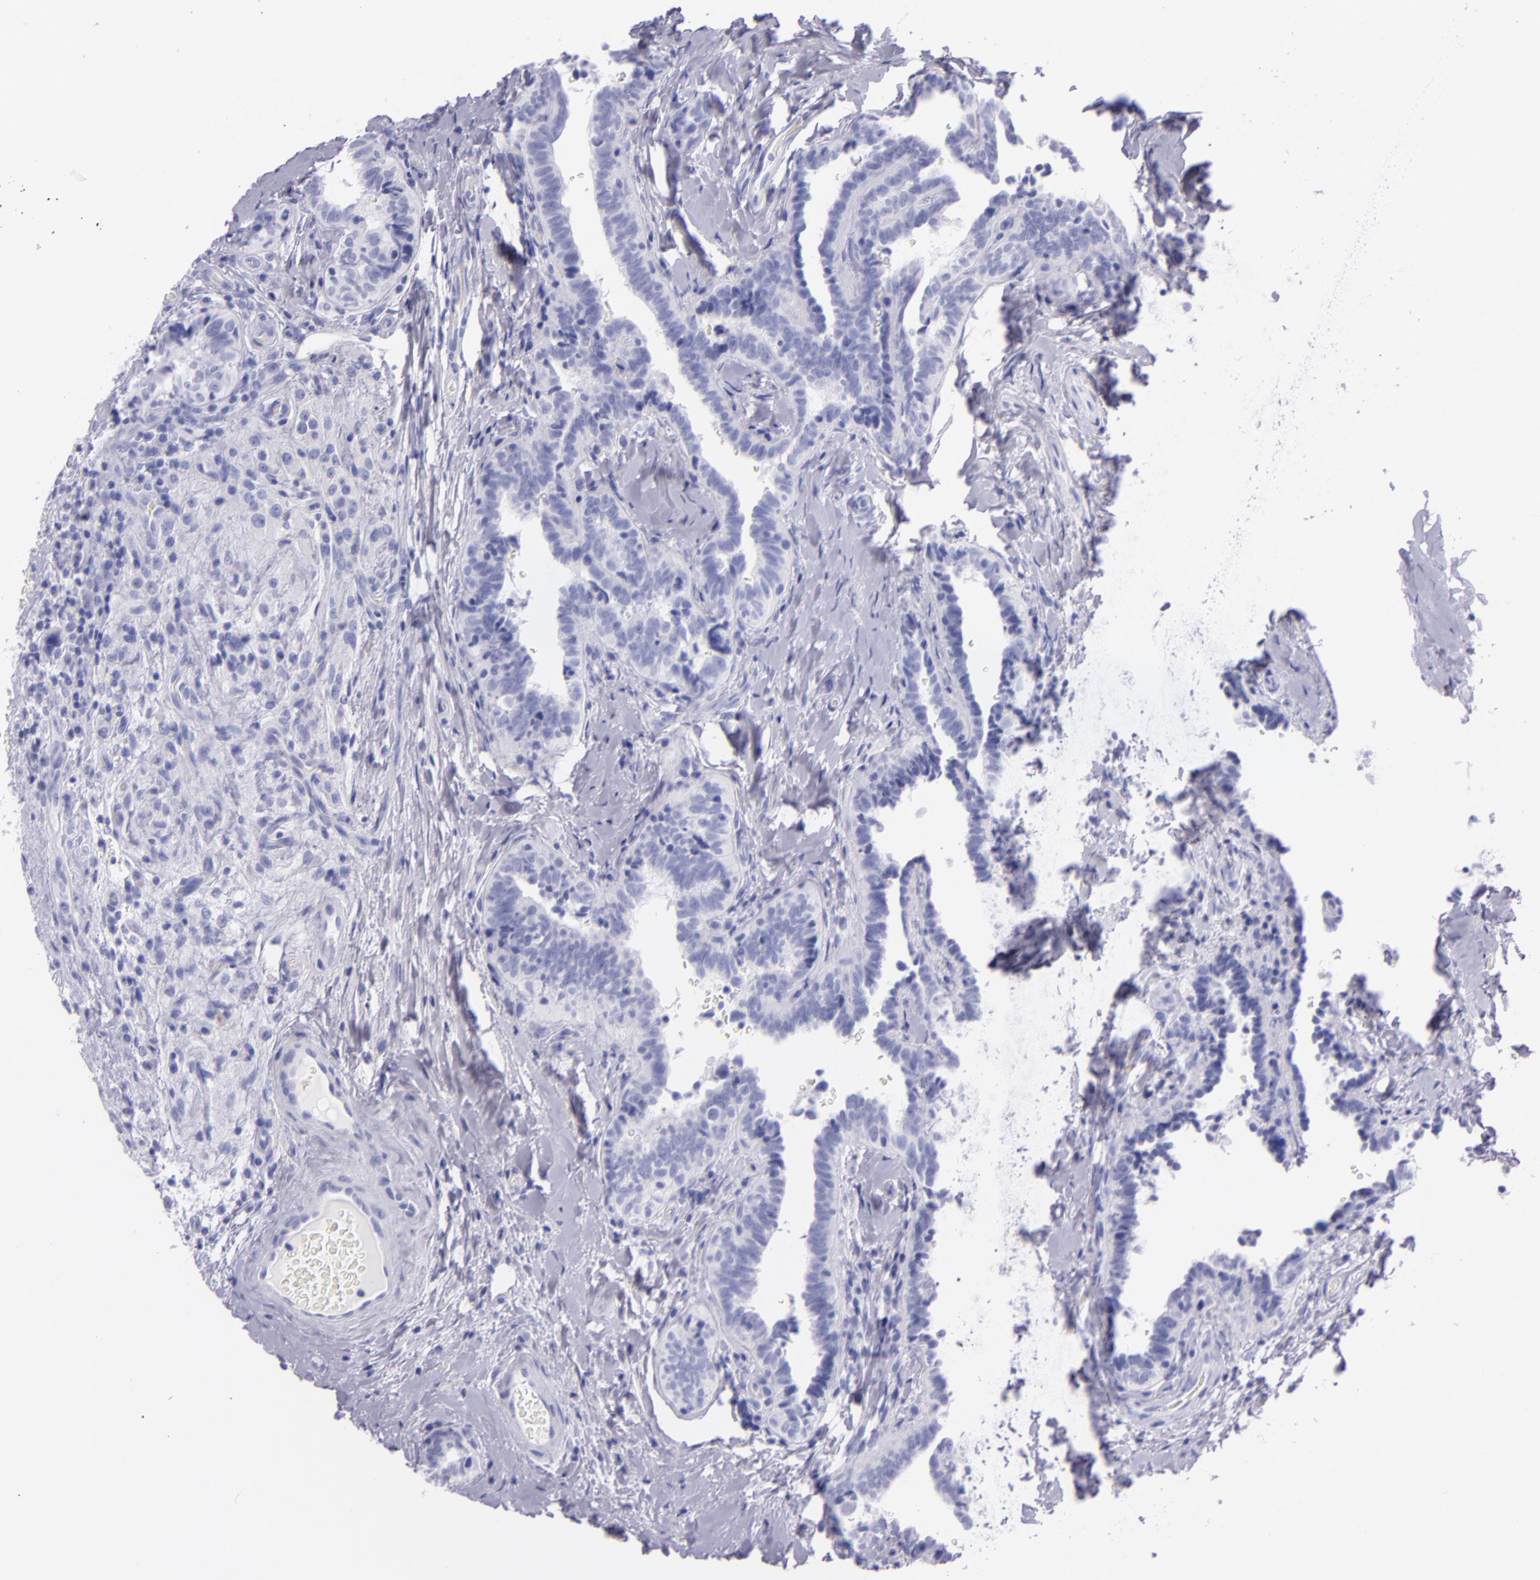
{"staining": {"intensity": "negative", "quantity": "none", "location": "none"}, "tissue": "testis cancer", "cell_type": "Tumor cells", "image_type": "cancer", "snomed": [{"axis": "morphology", "description": "Seminoma, NOS"}, {"axis": "topography", "description": "Testis"}], "caption": "An IHC photomicrograph of testis cancer (seminoma) is shown. There is no staining in tumor cells of testis cancer (seminoma).", "gene": "SFTPA2", "patient": {"sex": "male", "age": 32}}